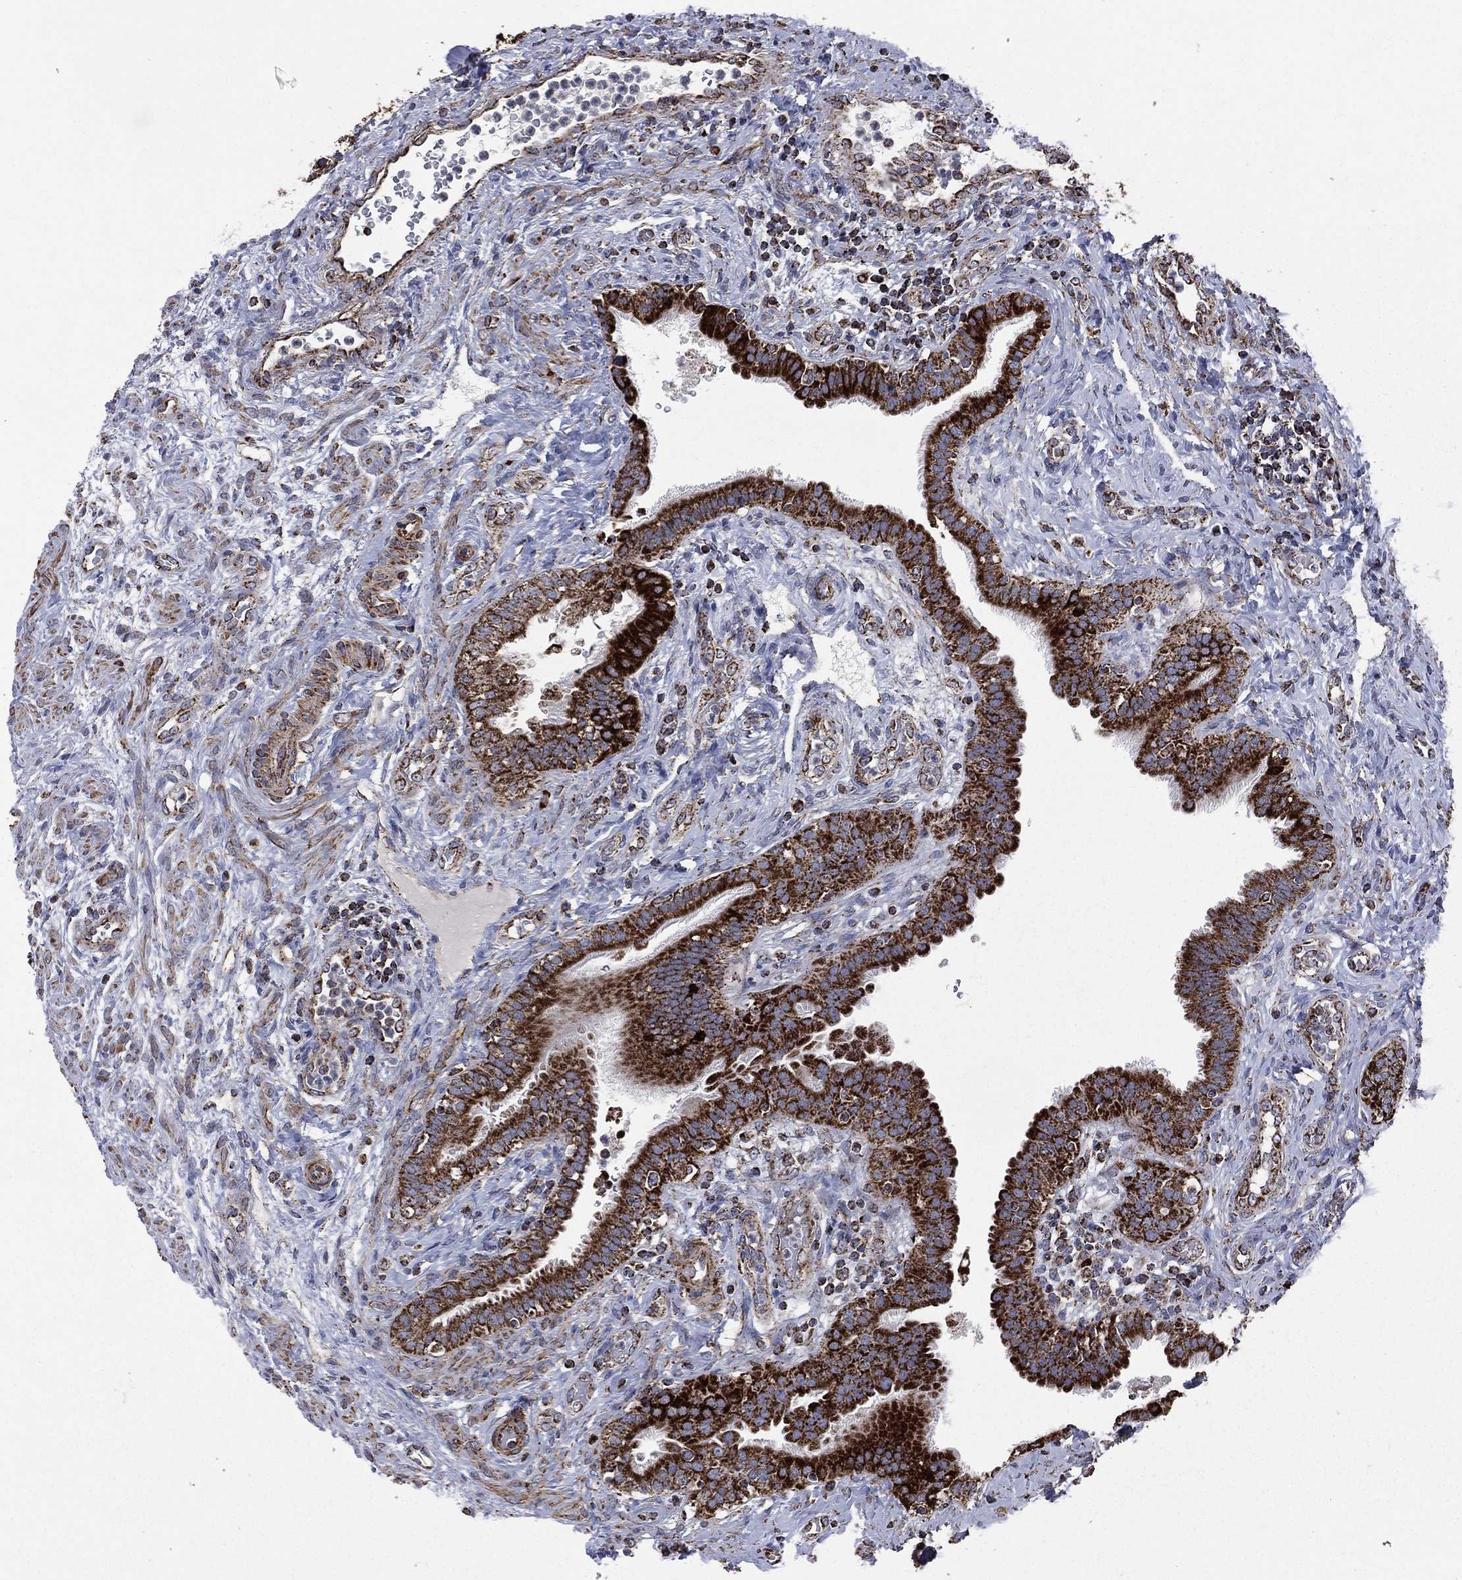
{"staining": {"intensity": "strong", "quantity": ">75%", "location": "cytoplasmic/membranous"}, "tissue": "fallopian tube", "cell_type": "Glandular cells", "image_type": "normal", "snomed": [{"axis": "morphology", "description": "Normal tissue, NOS"}, {"axis": "topography", "description": "Fallopian tube"}], "caption": "High-power microscopy captured an immunohistochemistry photomicrograph of unremarkable fallopian tube, revealing strong cytoplasmic/membranous expression in approximately >75% of glandular cells.", "gene": "GOT2", "patient": {"sex": "female", "age": 41}}